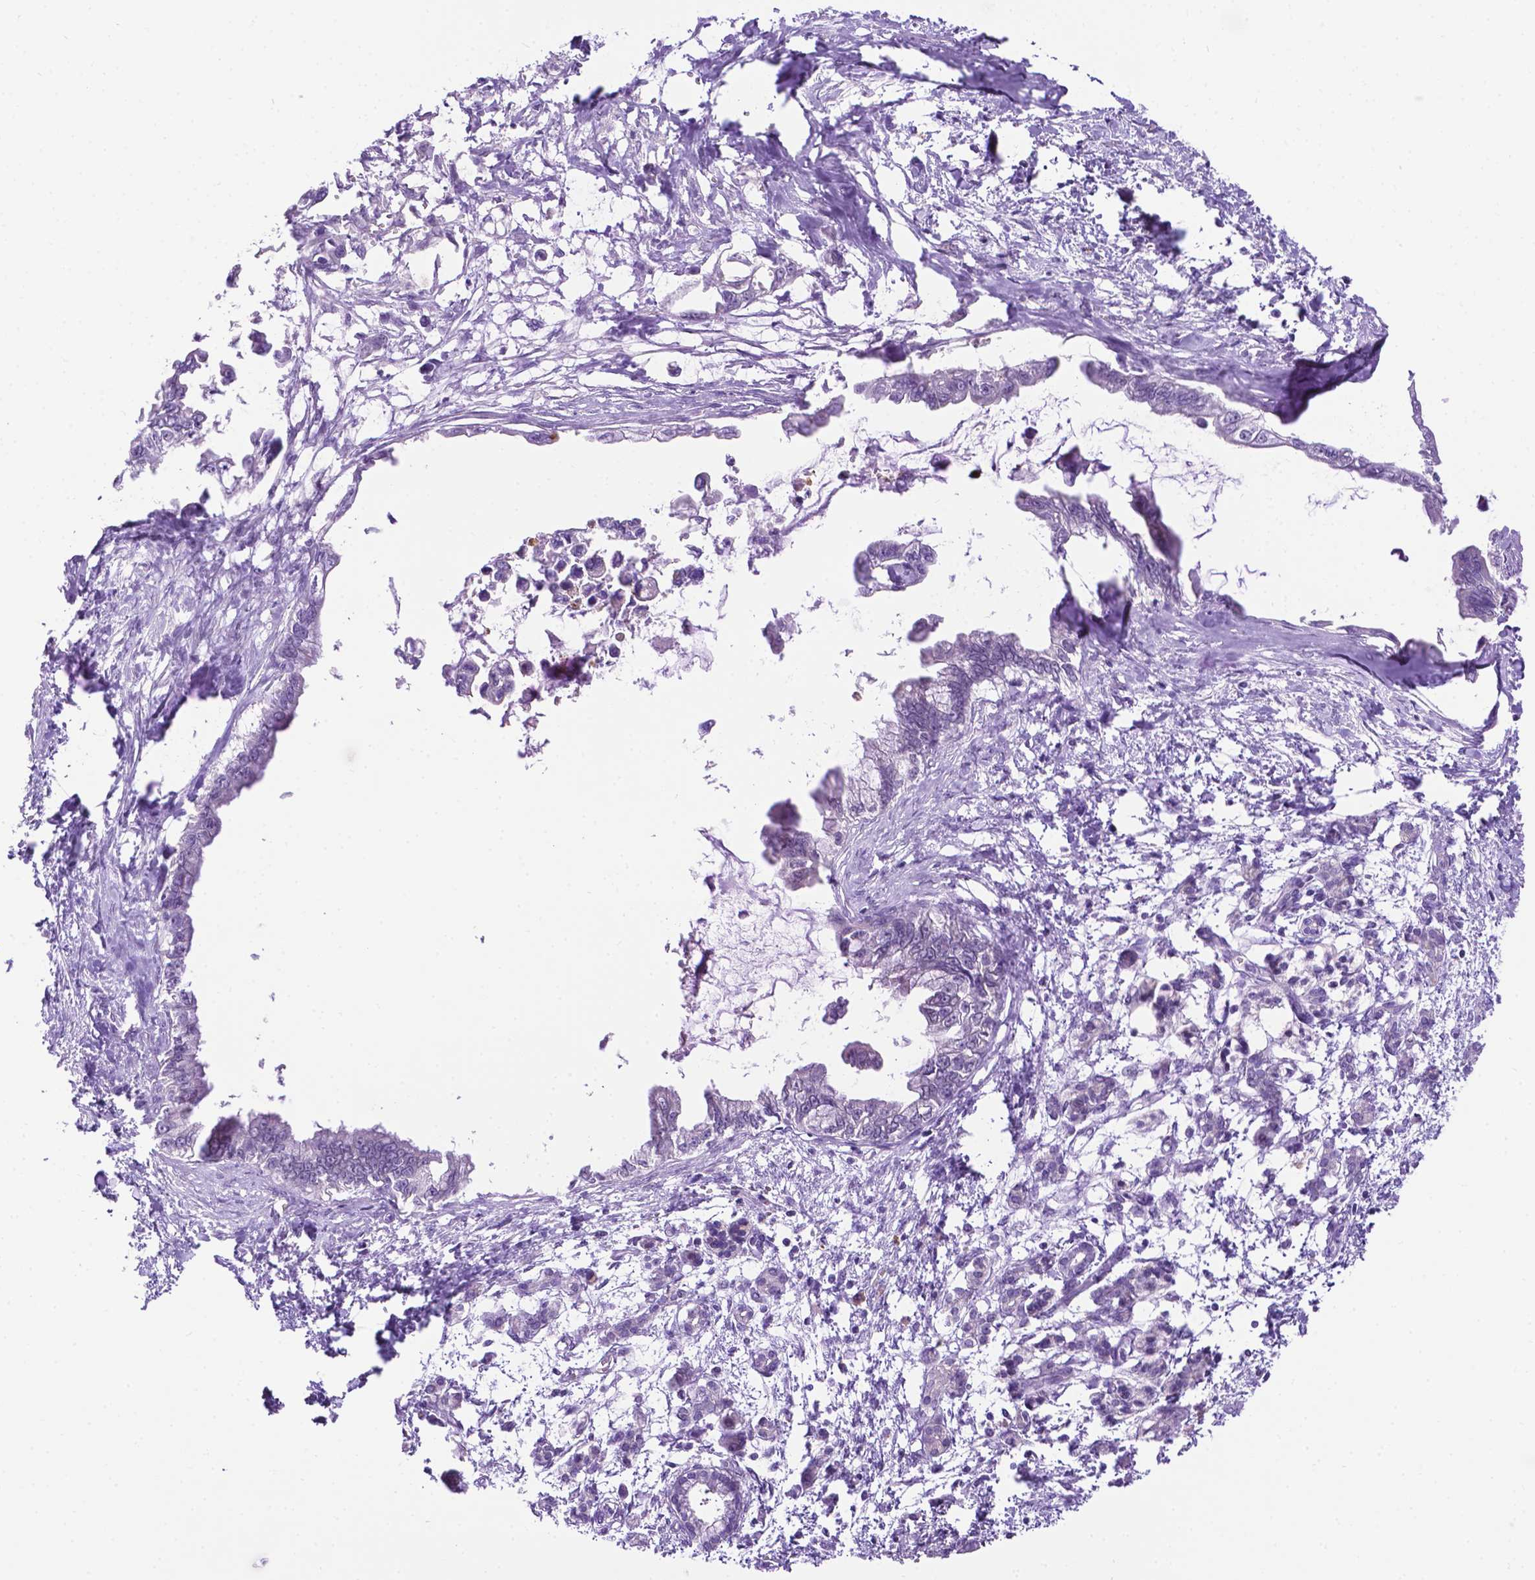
{"staining": {"intensity": "negative", "quantity": "none", "location": "none"}, "tissue": "pancreatic cancer", "cell_type": "Tumor cells", "image_type": "cancer", "snomed": [{"axis": "morphology", "description": "Adenocarcinoma, NOS"}, {"axis": "topography", "description": "Pancreas"}], "caption": "A histopathology image of human adenocarcinoma (pancreatic) is negative for staining in tumor cells.", "gene": "MMP27", "patient": {"sex": "male", "age": 61}}